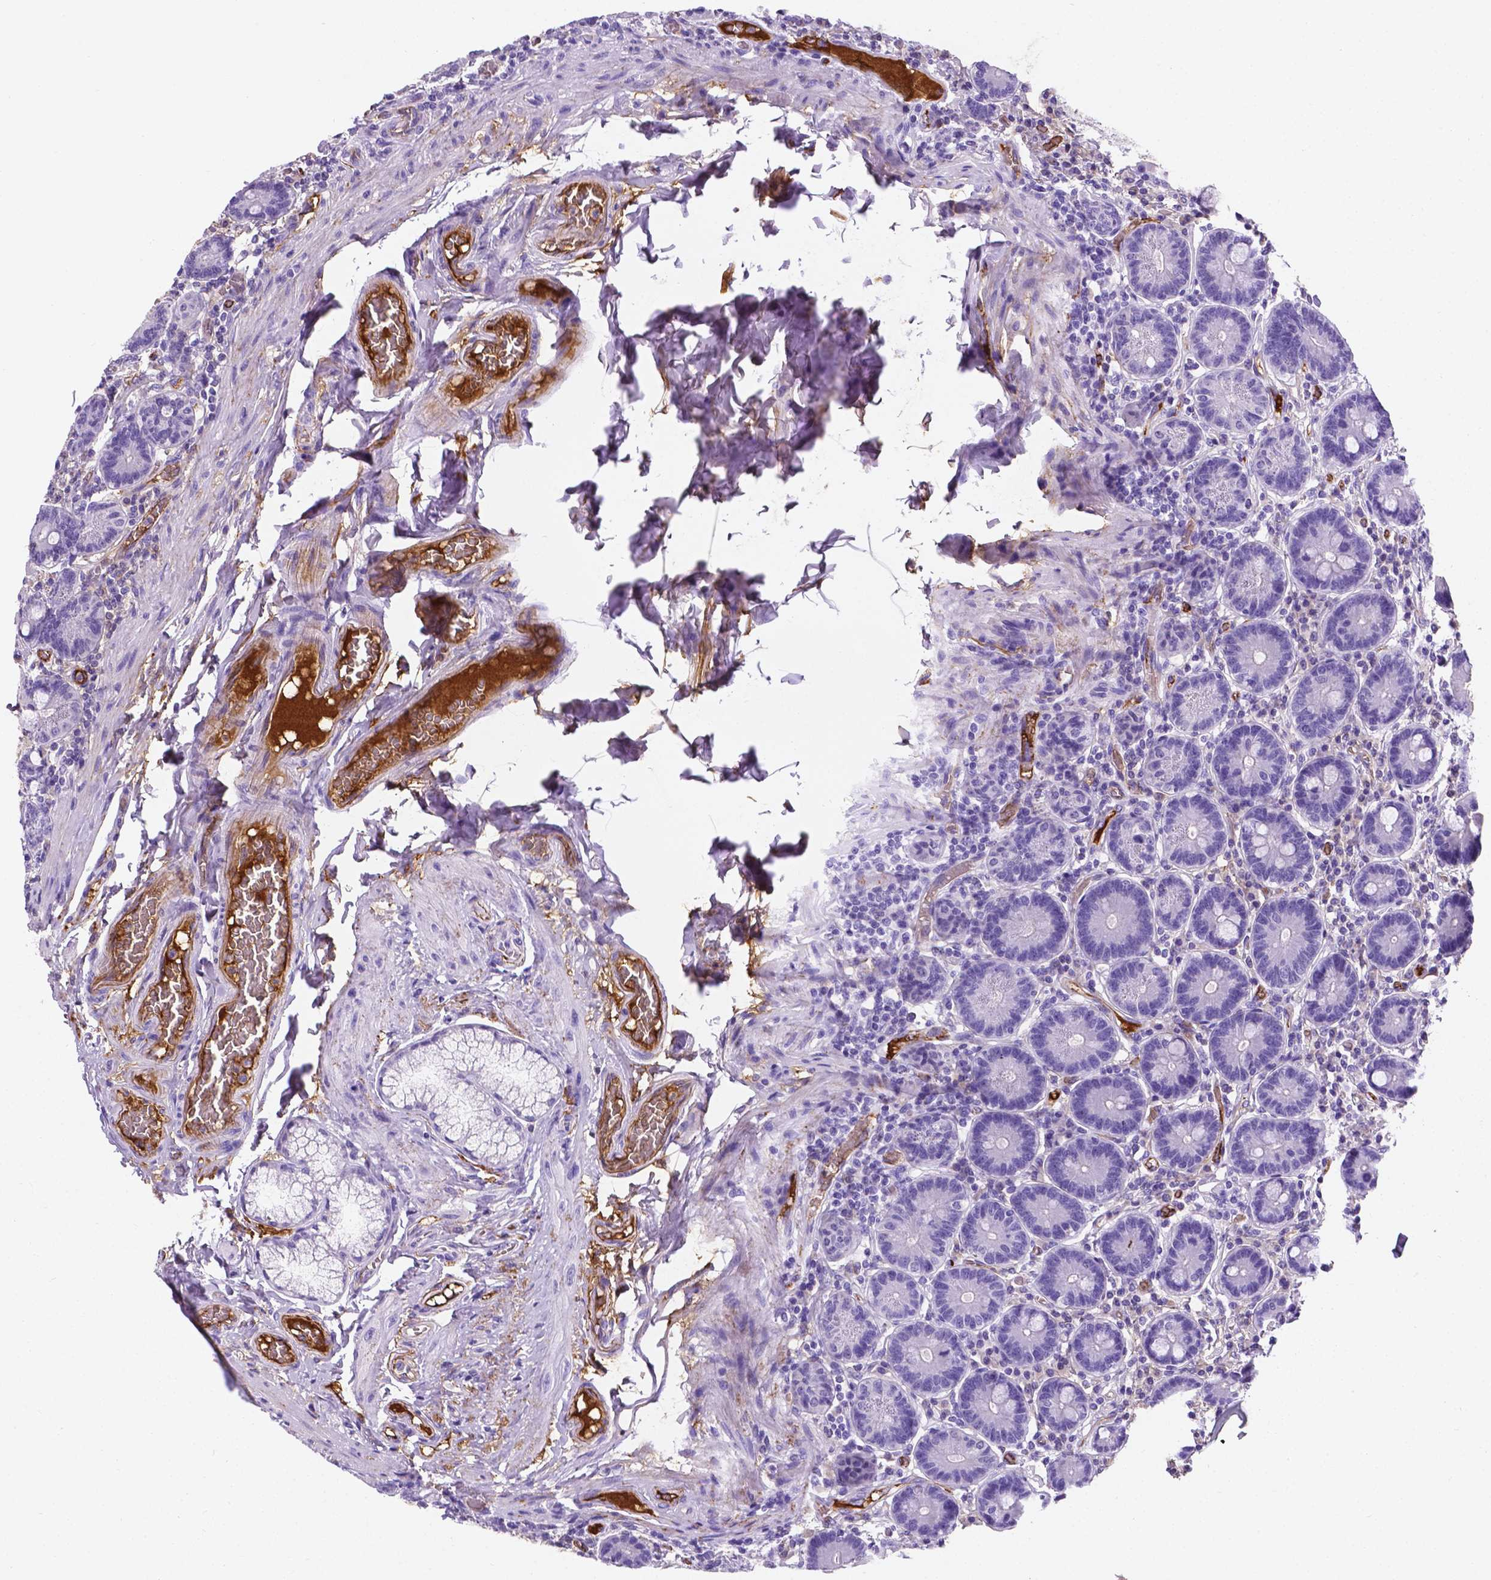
{"staining": {"intensity": "negative", "quantity": "none", "location": "none"}, "tissue": "duodenum", "cell_type": "Glandular cells", "image_type": "normal", "snomed": [{"axis": "morphology", "description": "Normal tissue, NOS"}, {"axis": "topography", "description": "Duodenum"}], "caption": "There is no significant expression in glandular cells of duodenum. (Immunohistochemistry (ihc), brightfield microscopy, high magnification).", "gene": "APOE", "patient": {"sex": "female", "age": 62}}